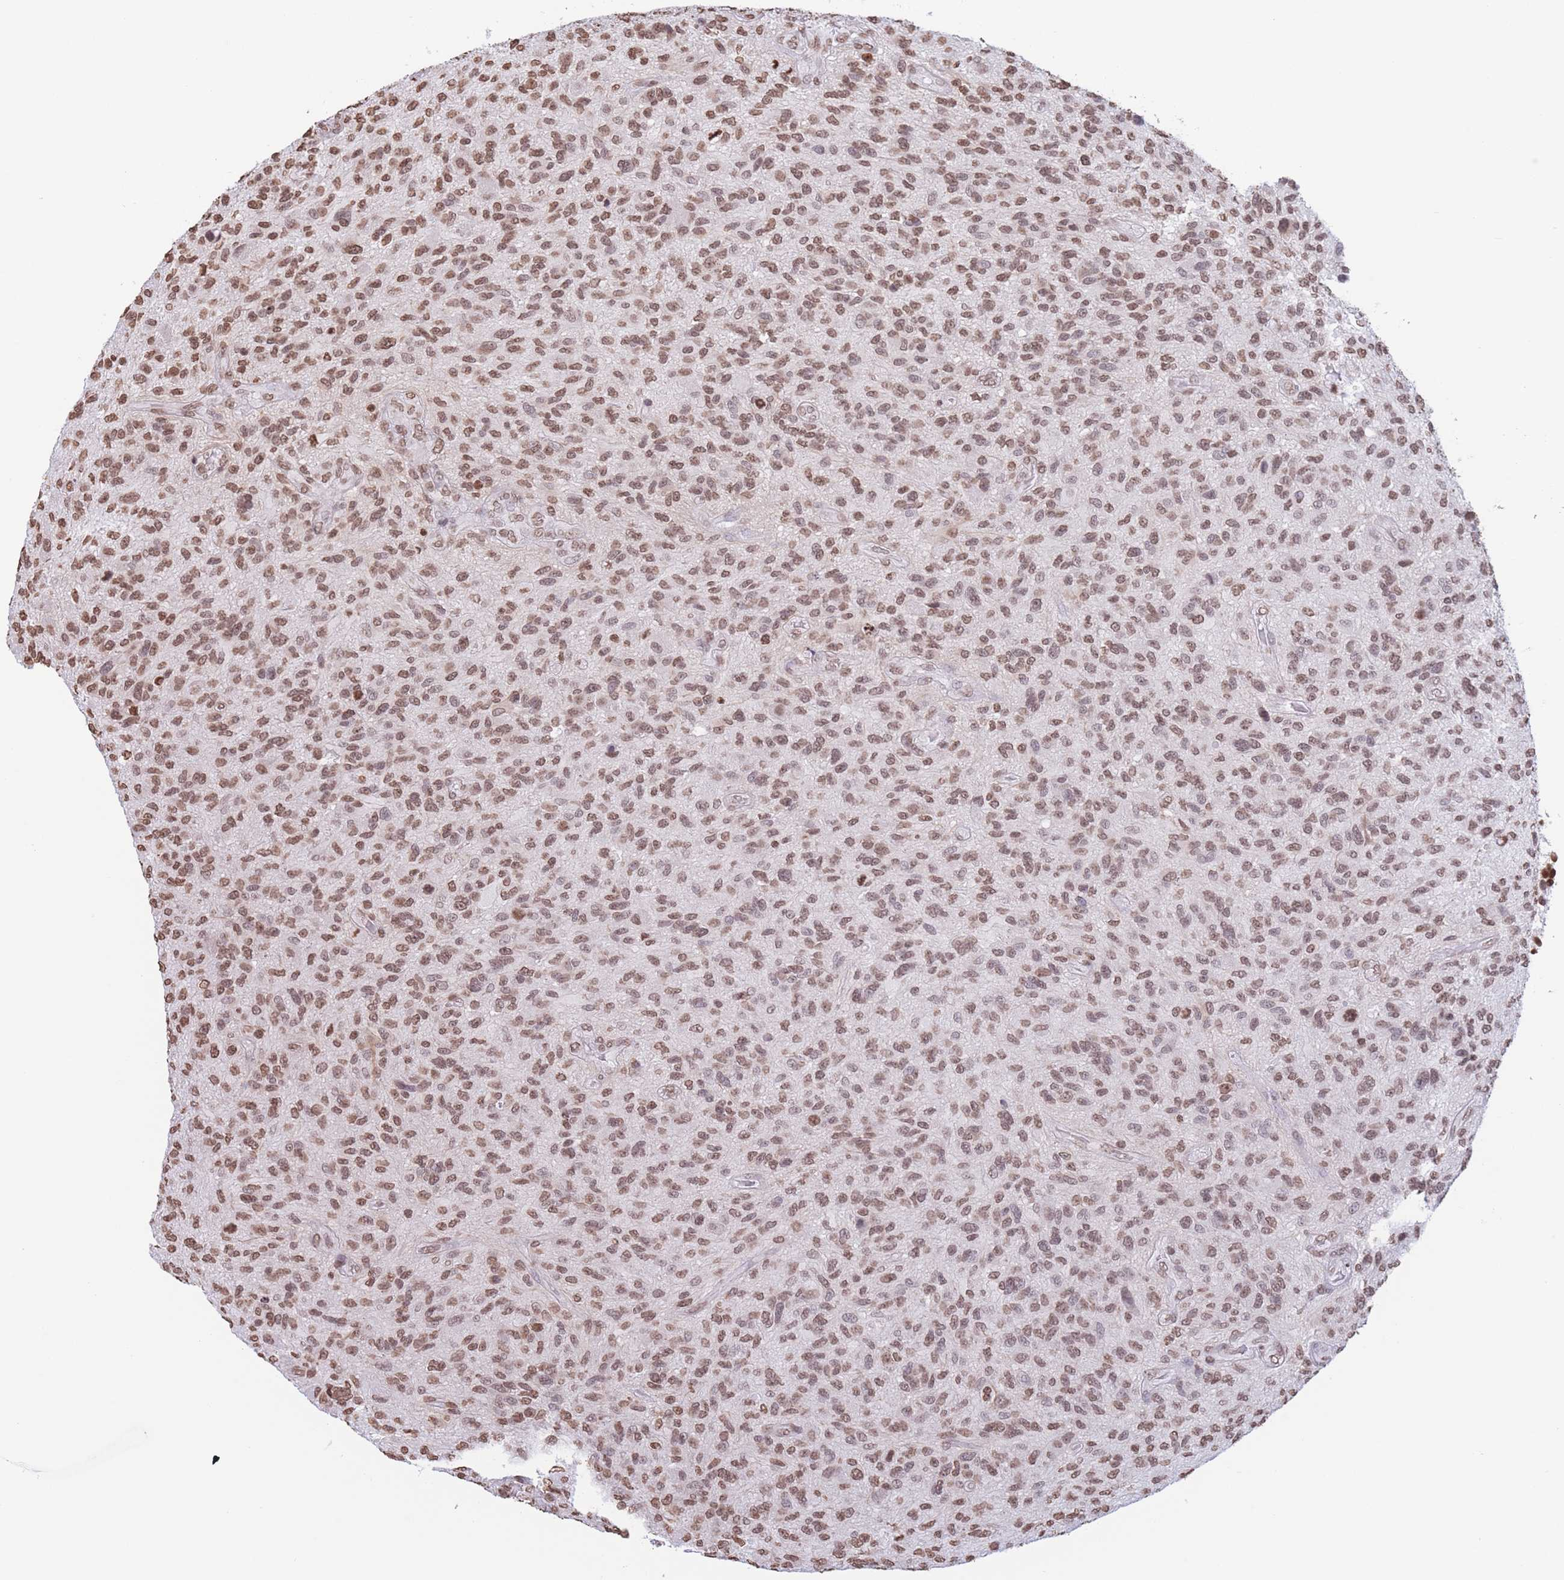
{"staining": {"intensity": "moderate", "quantity": ">75%", "location": "nuclear"}, "tissue": "glioma", "cell_type": "Tumor cells", "image_type": "cancer", "snomed": [{"axis": "morphology", "description": "Glioma, malignant, High grade"}, {"axis": "topography", "description": "Brain"}], "caption": "High-magnification brightfield microscopy of malignant glioma (high-grade) stained with DAB (3,3'-diaminobenzidine) (brown) and counterstained with hematoxylin (blue). tumor cells exhibit moderate nuclear positivity is seen in approximately>75% of cells.", "gene": "H2BC11", "patient": {"sex": "male", "age": 47}}